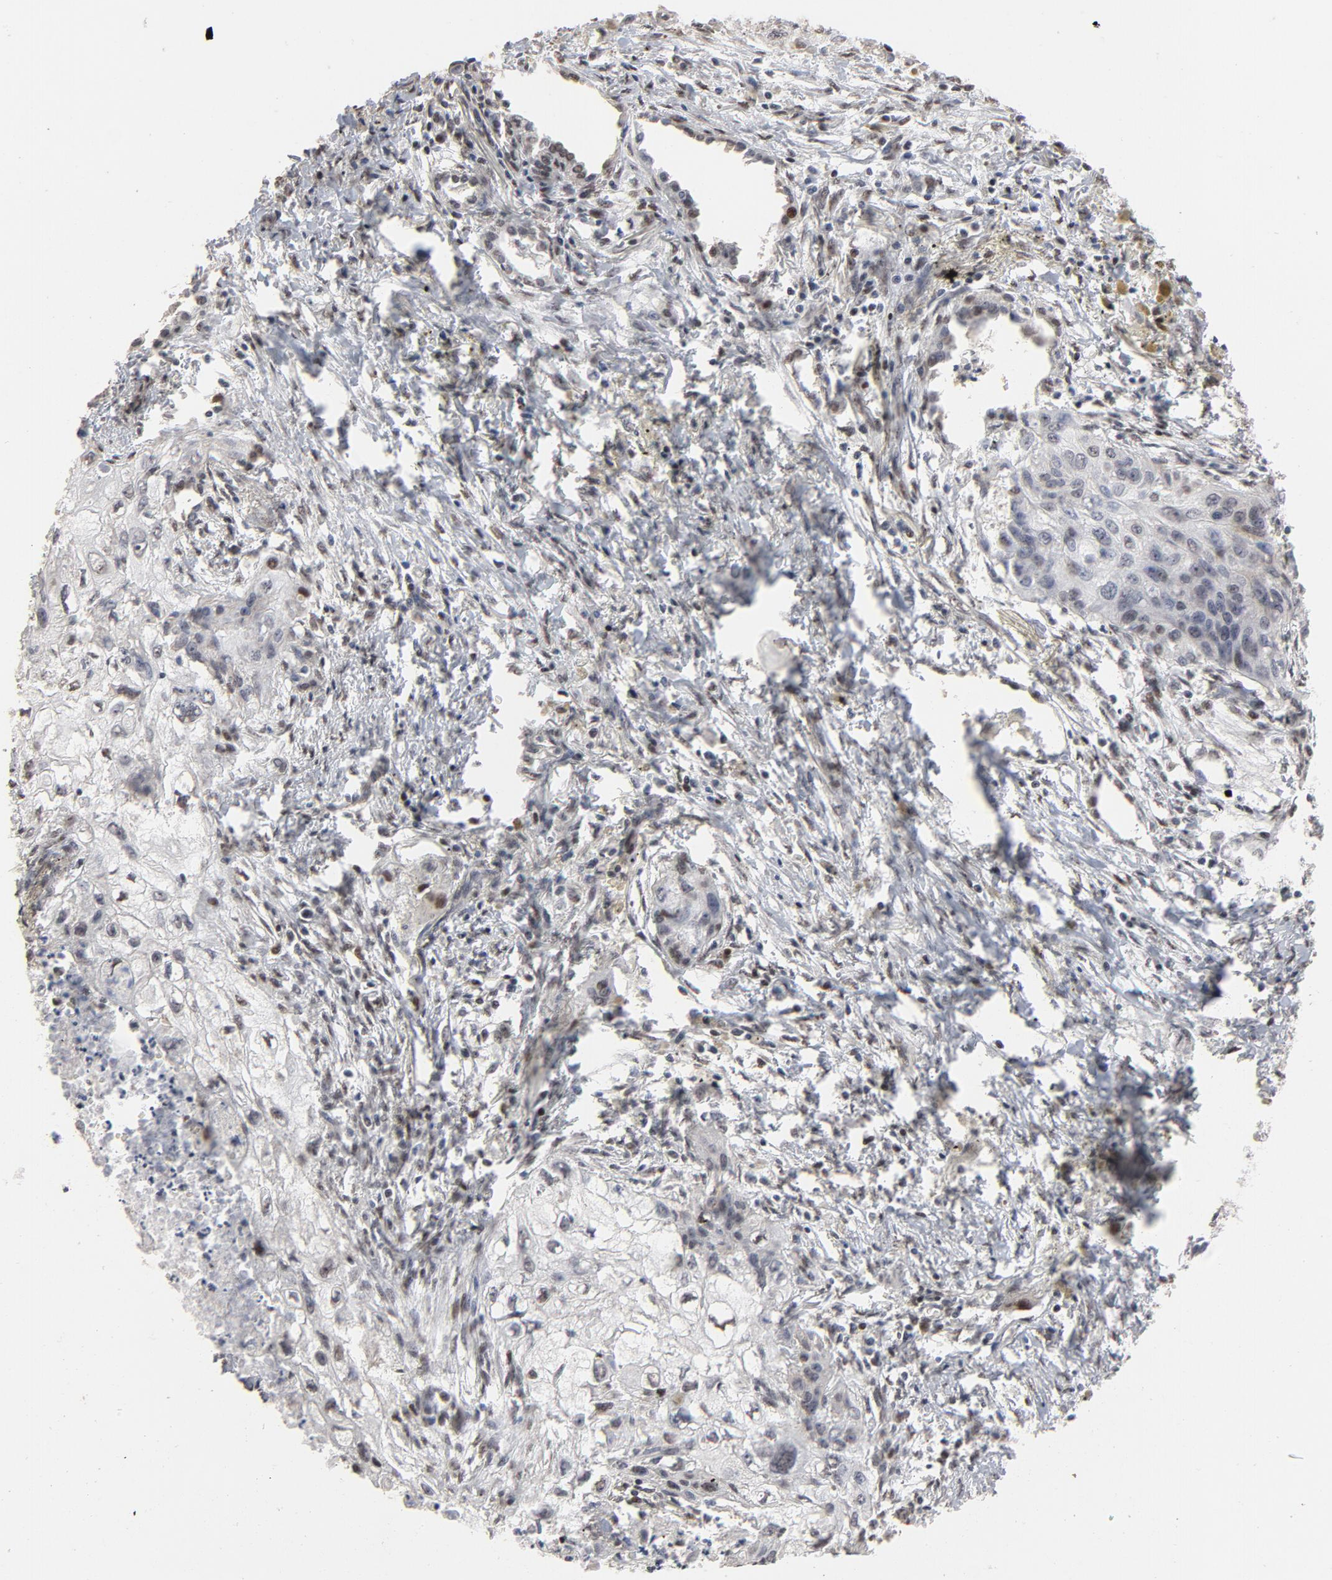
{"staining": {"intensity": "weak", "quantity": "<25%", "location": "nuclear"}, "tissue": "lung cancer", "cell_type": "Tumor cells", "image_type": "cancer", "snomed": [{"axis": "morphology", "description": "Squamous cell carcinoma, NOS"}, {"axis": "topography", "description": "Lung"}], "caption": "Immunohistochemistry (IHC) photomicrograph of neoplastic tissue: lung squamous cell carcinoma stained with DAB shows no significant protein positivity in tumor cells.", "gene": "TP53RK", "patient": {"sex": "male", "age": 71}}